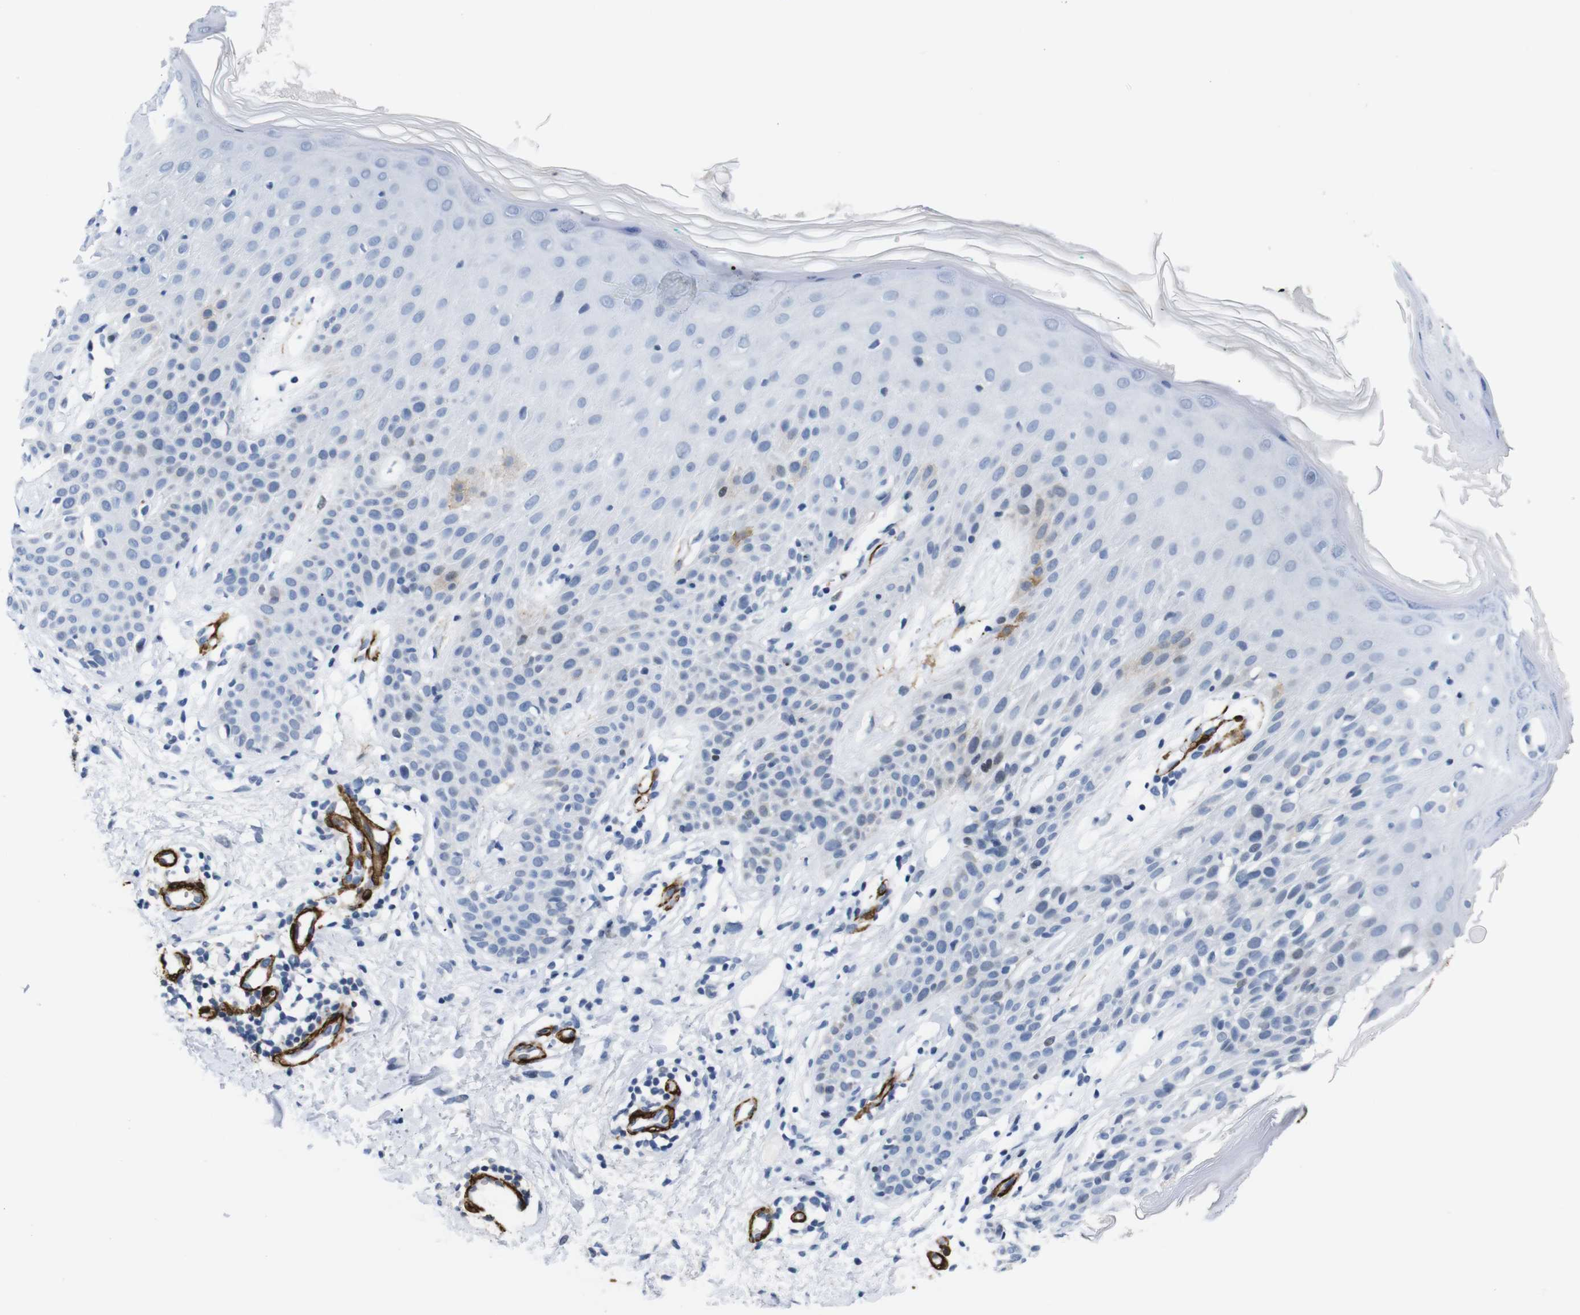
{"staining": {"intensity": "negative", "quantity": "none", "location": "none"}, "tissue": "melanoma", "cell_type": "Tumor cells", "image_type": "cancer", "snomed": [{"axis": "morphology", "description": "Malignant melanoma, NOS"}, {"axis": "topography", "description": "Skin"}], "caption": "The photomicrograph exhibits no significant staining in tumor cells of melanoma.", "gene": "ACTA2", "patient": {"sex": "female", "age": 46}}